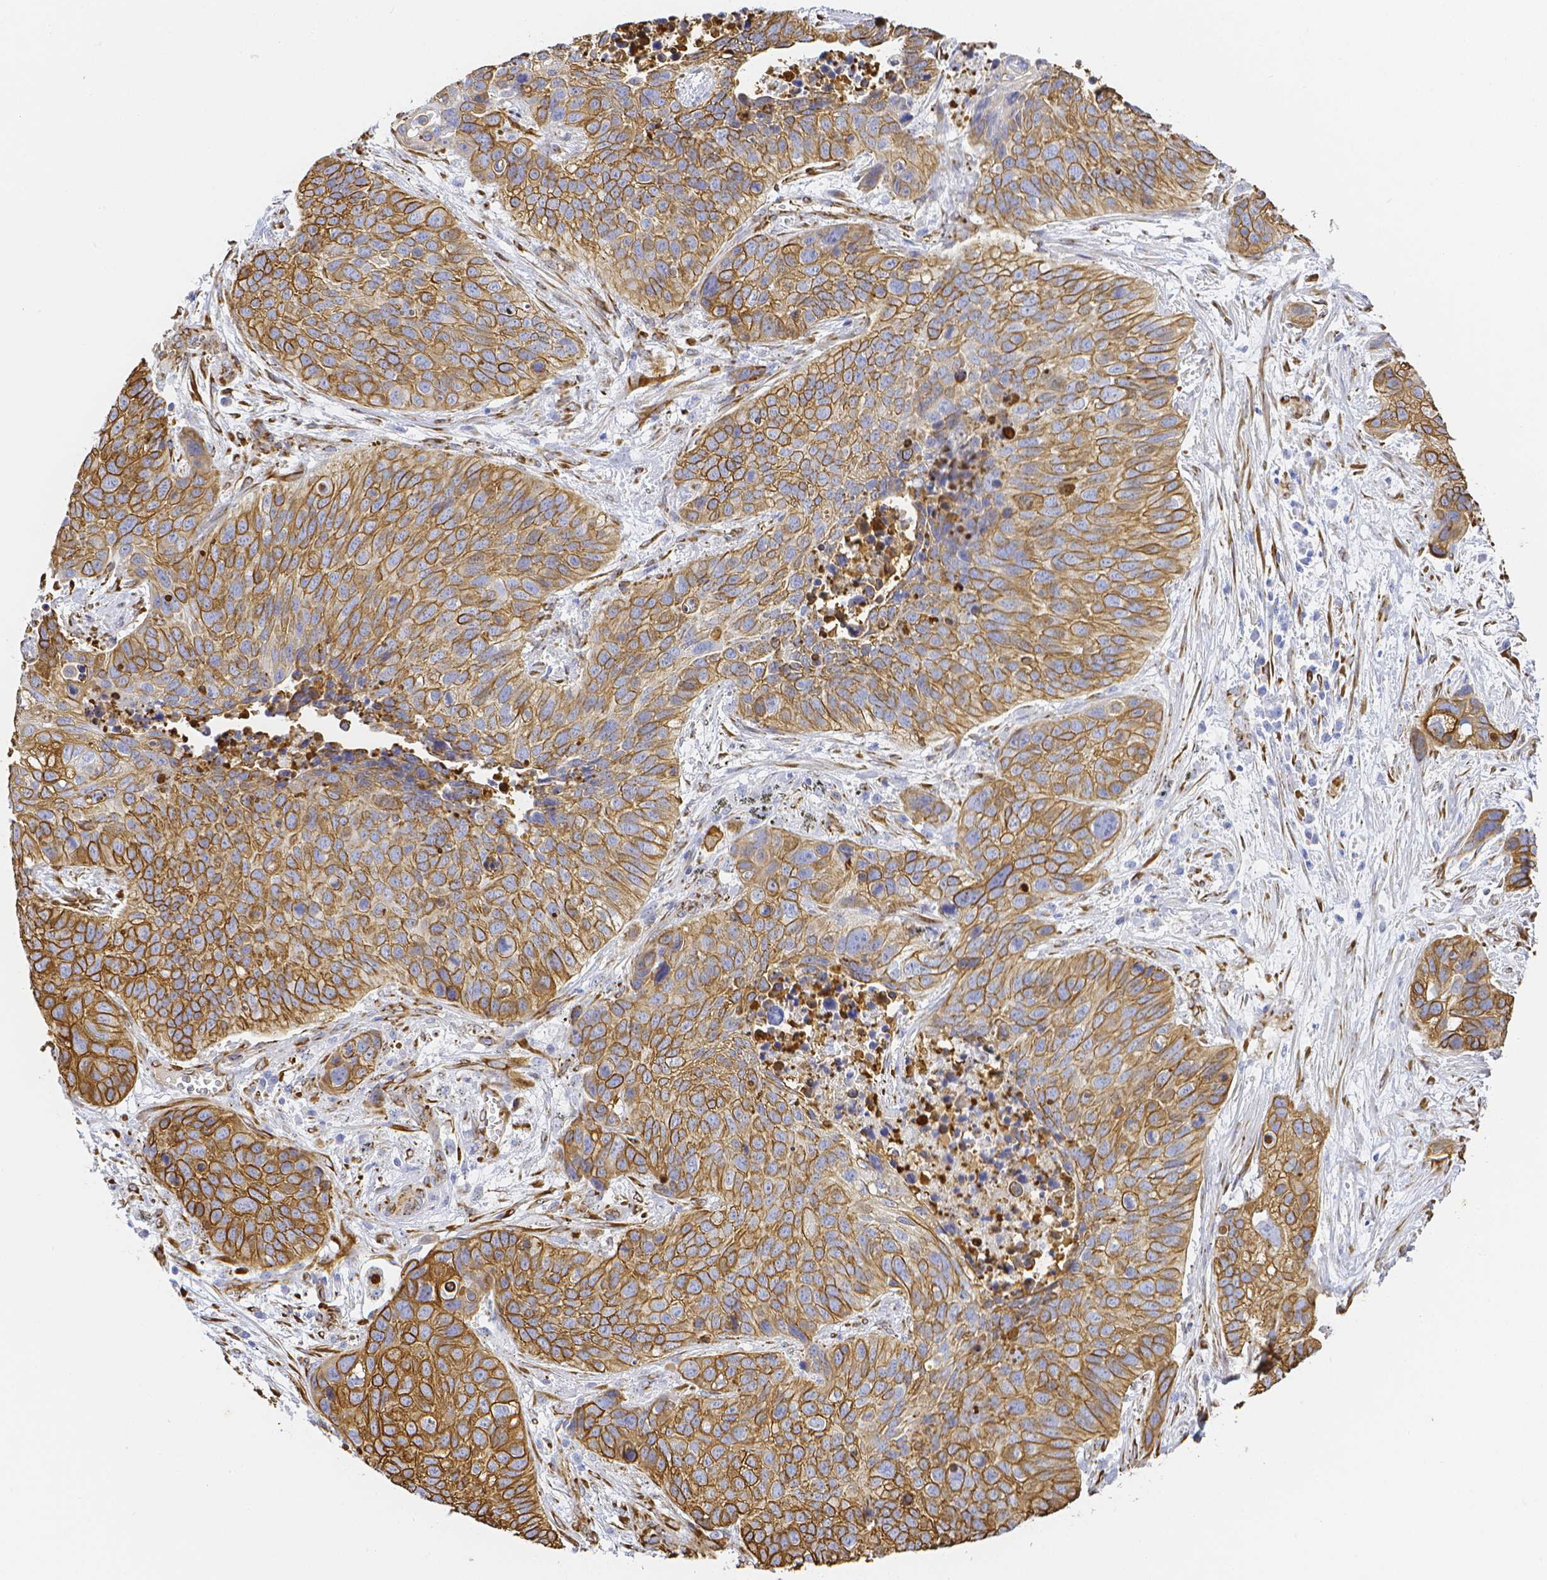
{"staining": {"intensity": "moderate", "quantity": ">75%", "location": "cytoplasmic/membranous"}, "tissue": "lung cancer", "cell_type": "Tumor cells", "image_type": "cancer", "snomed": [{"axis": "morphology", "description": "Squamous cell carcinoma, NOS"}, {"axis": "topography", "description": "Lung"}], "caption": "The histopathology image shows immunohistochemical staining of lung cancer (squamous cell carcinoma). There is moderate cytoplasmic/membranous expression is seen in approximately >75% of tumor cells. (DAB (3,3'-diaminobenzidine) = brown stain, brightfield microscopy at high magnification).", "gene": "SMURF1", "patient": {"sex": "male", "age": 62}}